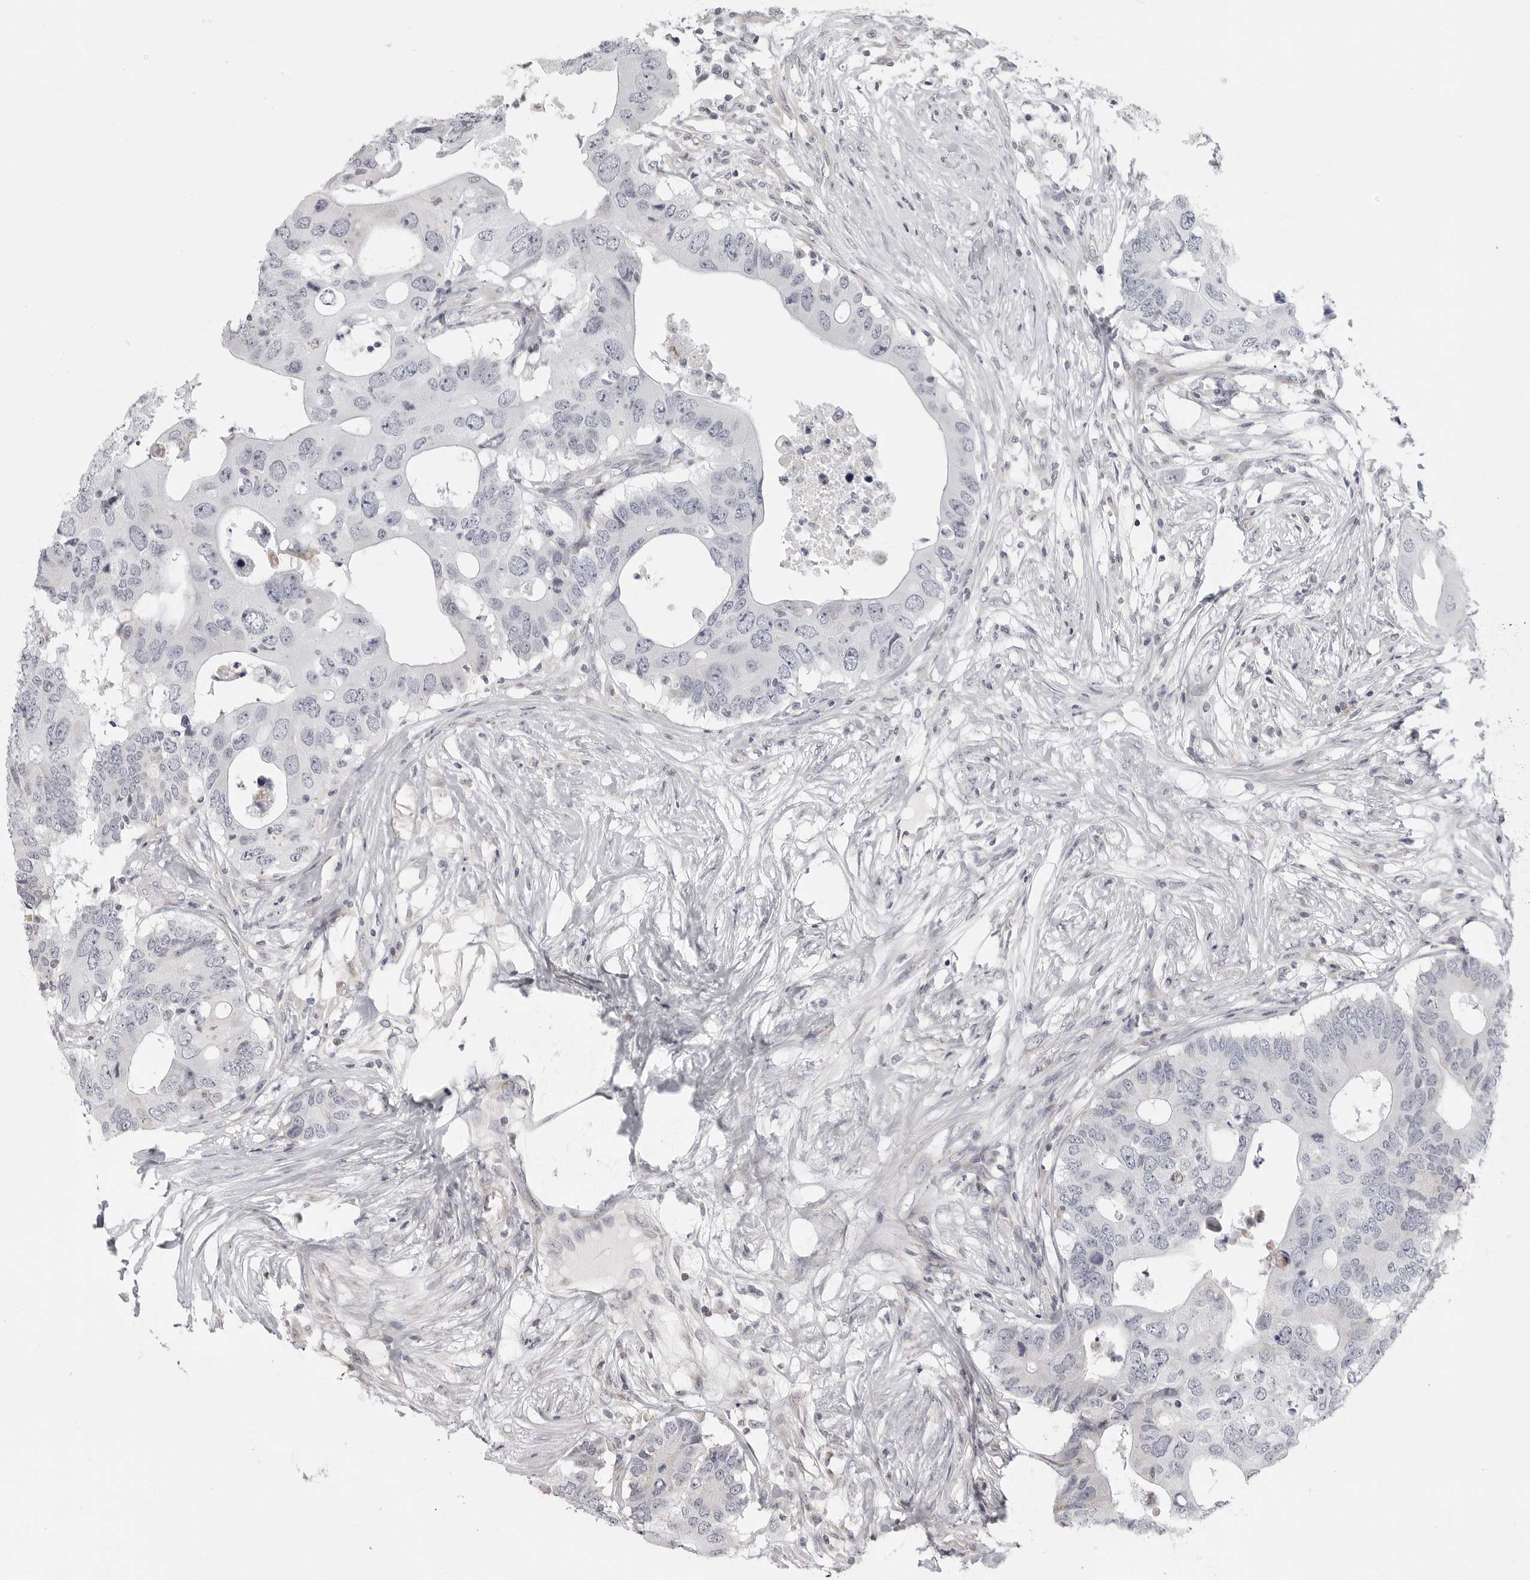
{"staining": {"intensity": "negative", "quantity": "none", "location": "none"}, "tissue": "colorectal cancer", "cell_type": "Tumor cells", "image_type": "cancer", "snomed": [{"axis": "morphology", "description": "Adenocarcinoma, NOS"}, {"axis": "topography", "description": "Colon"}], "caption": "The histopathology image shows no staining of tumor cells in adenocarcinoma (colorectal).", "gene": "MAP7D1", "patient": {"sex": "male", "age": 71}}